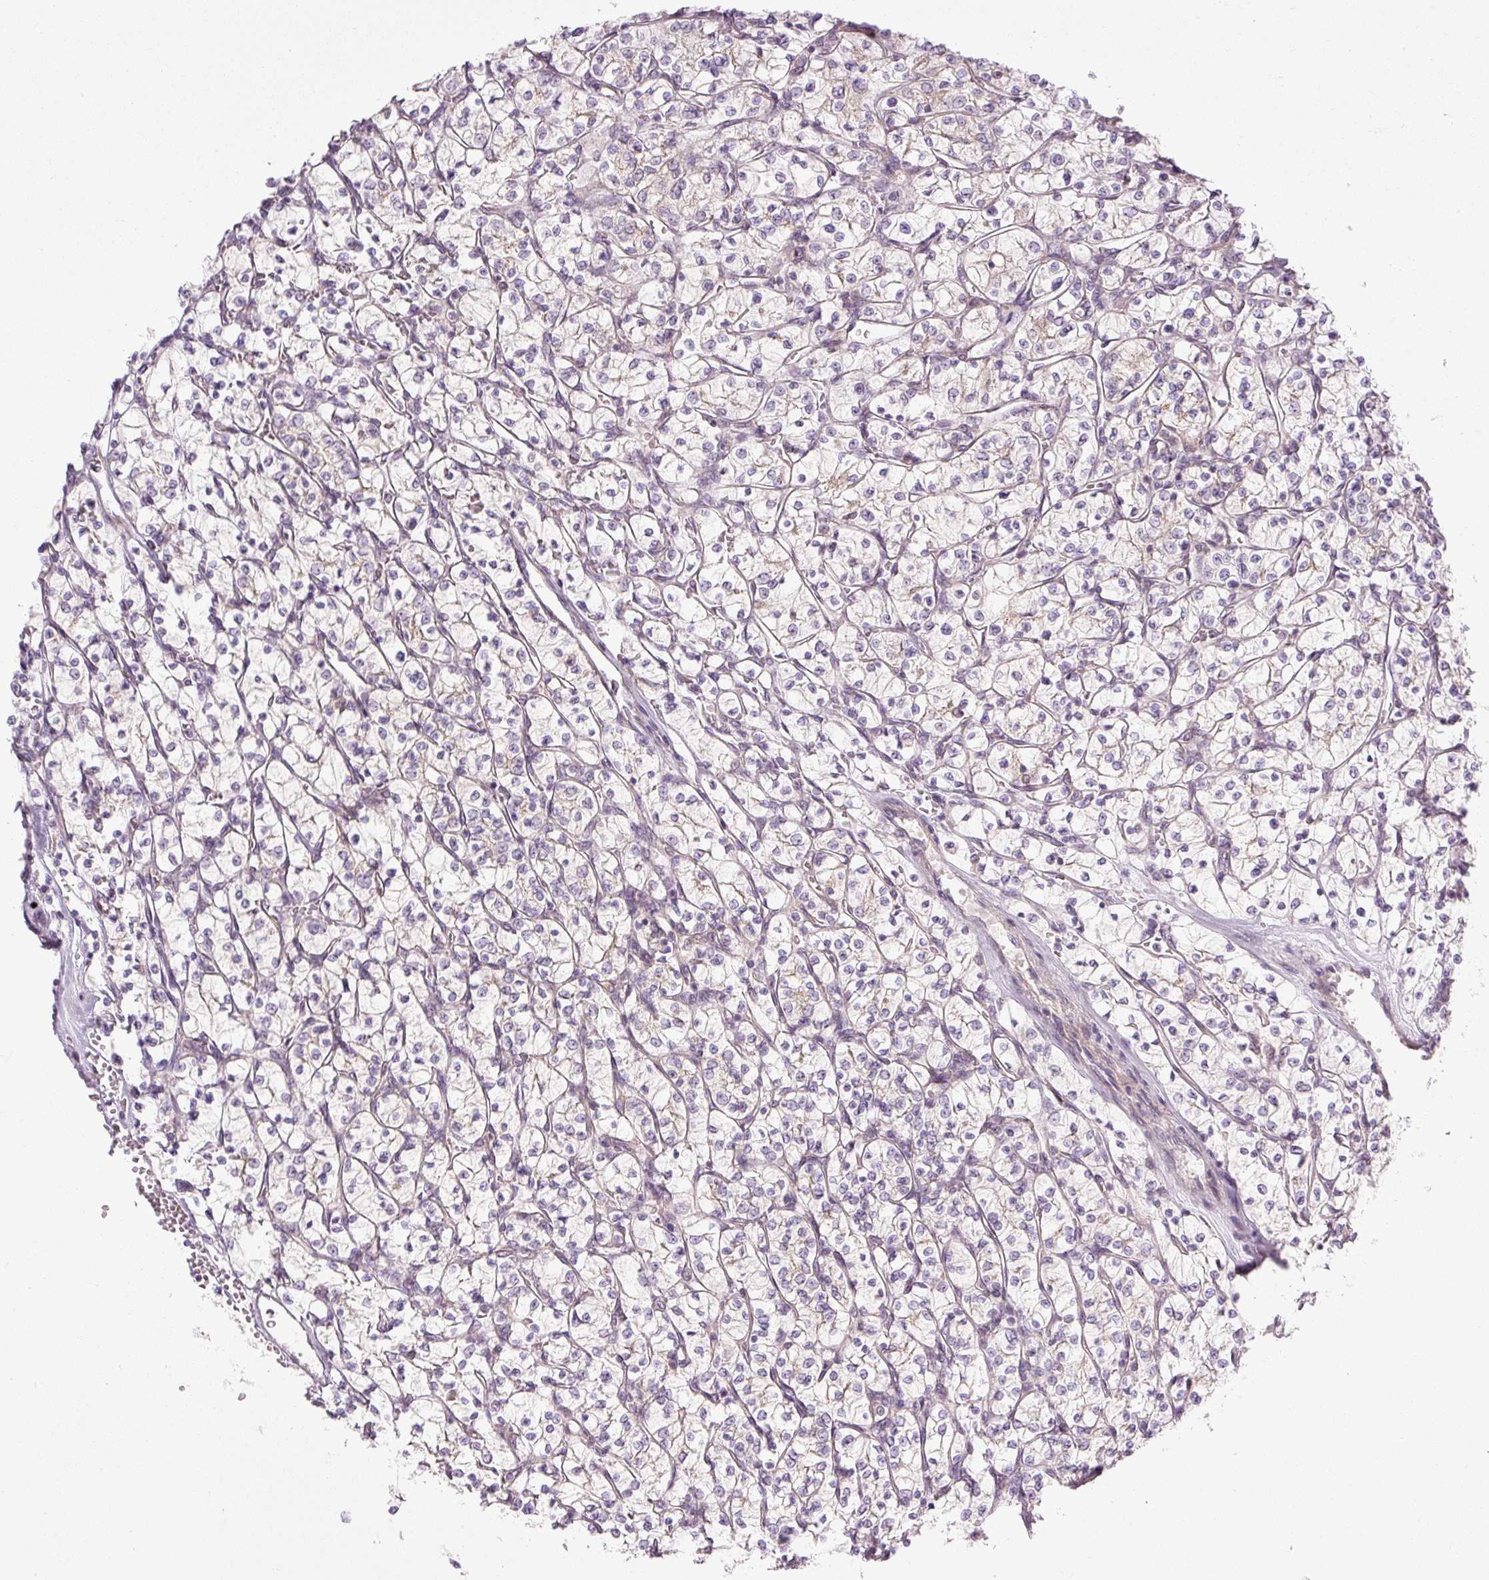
{"staining": {"intensity": "weak", "quantity": "25%-75%", "location": "cytoplasmic/membranous"}, "tissue": "renal cancer", "cell_type": "Tumor cells", "image_type": "cancer", "snomed": [{"axis": "morphology", "description": "Adenocarcinoma, NOS"}, {"axis": "topography", "description": "Kidney"}], "caption": "Weak cytoplasmic/membranous staining for a protein is identified in about 25%-75% of tumor cells of adenocarcinoma (renal) using immunohistochemistry.", "gene": "MZT2B", "patient": {"sex": "female", "age": 64}}